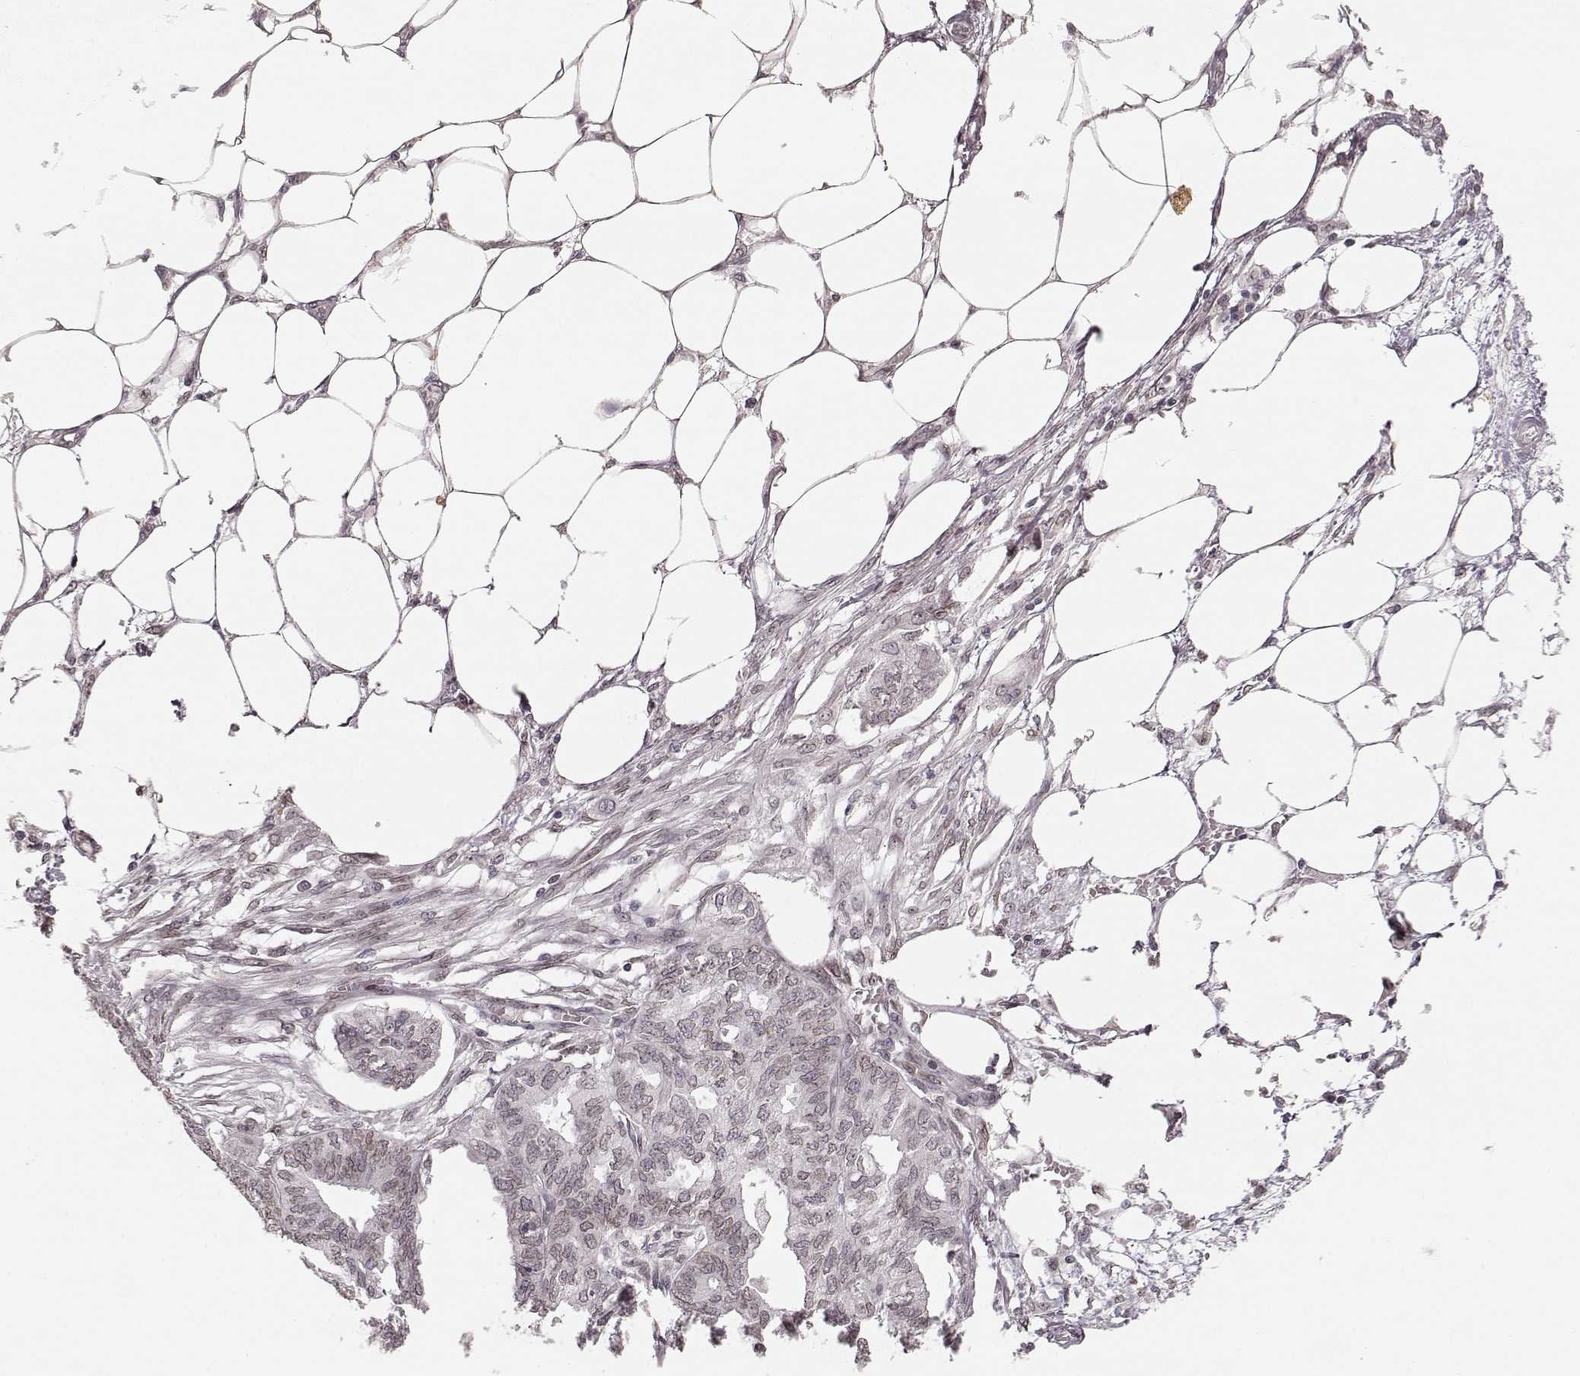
{"staining": {"intensity": "weak", "quantity": "25%-75%", "location": "cytoplasmic/membranous,nuclear"}, "tissue": "endometrial cancer", "cell_type": "Tumor cells", "image_type": "cancer", "snomed": [{"axis": "morphology", "description": "Adenocarcinoma, NOS"}, {"axis": "morphology", "description": "Adenocarcinoma, metastatic, NOS"}, {"axis": "topography", "description": "Adipose tissue"}, {"axis": "topography", "description": "Endometrium"}], "caption": "Human endometrial cancer stained with a brown dye displays weak cytoplasmic/membranous and nuclear positive staining in about 25%-75% of tumor cells.", "gene": "DCAF12", "patient": {"sex": "female", "age": 67}}